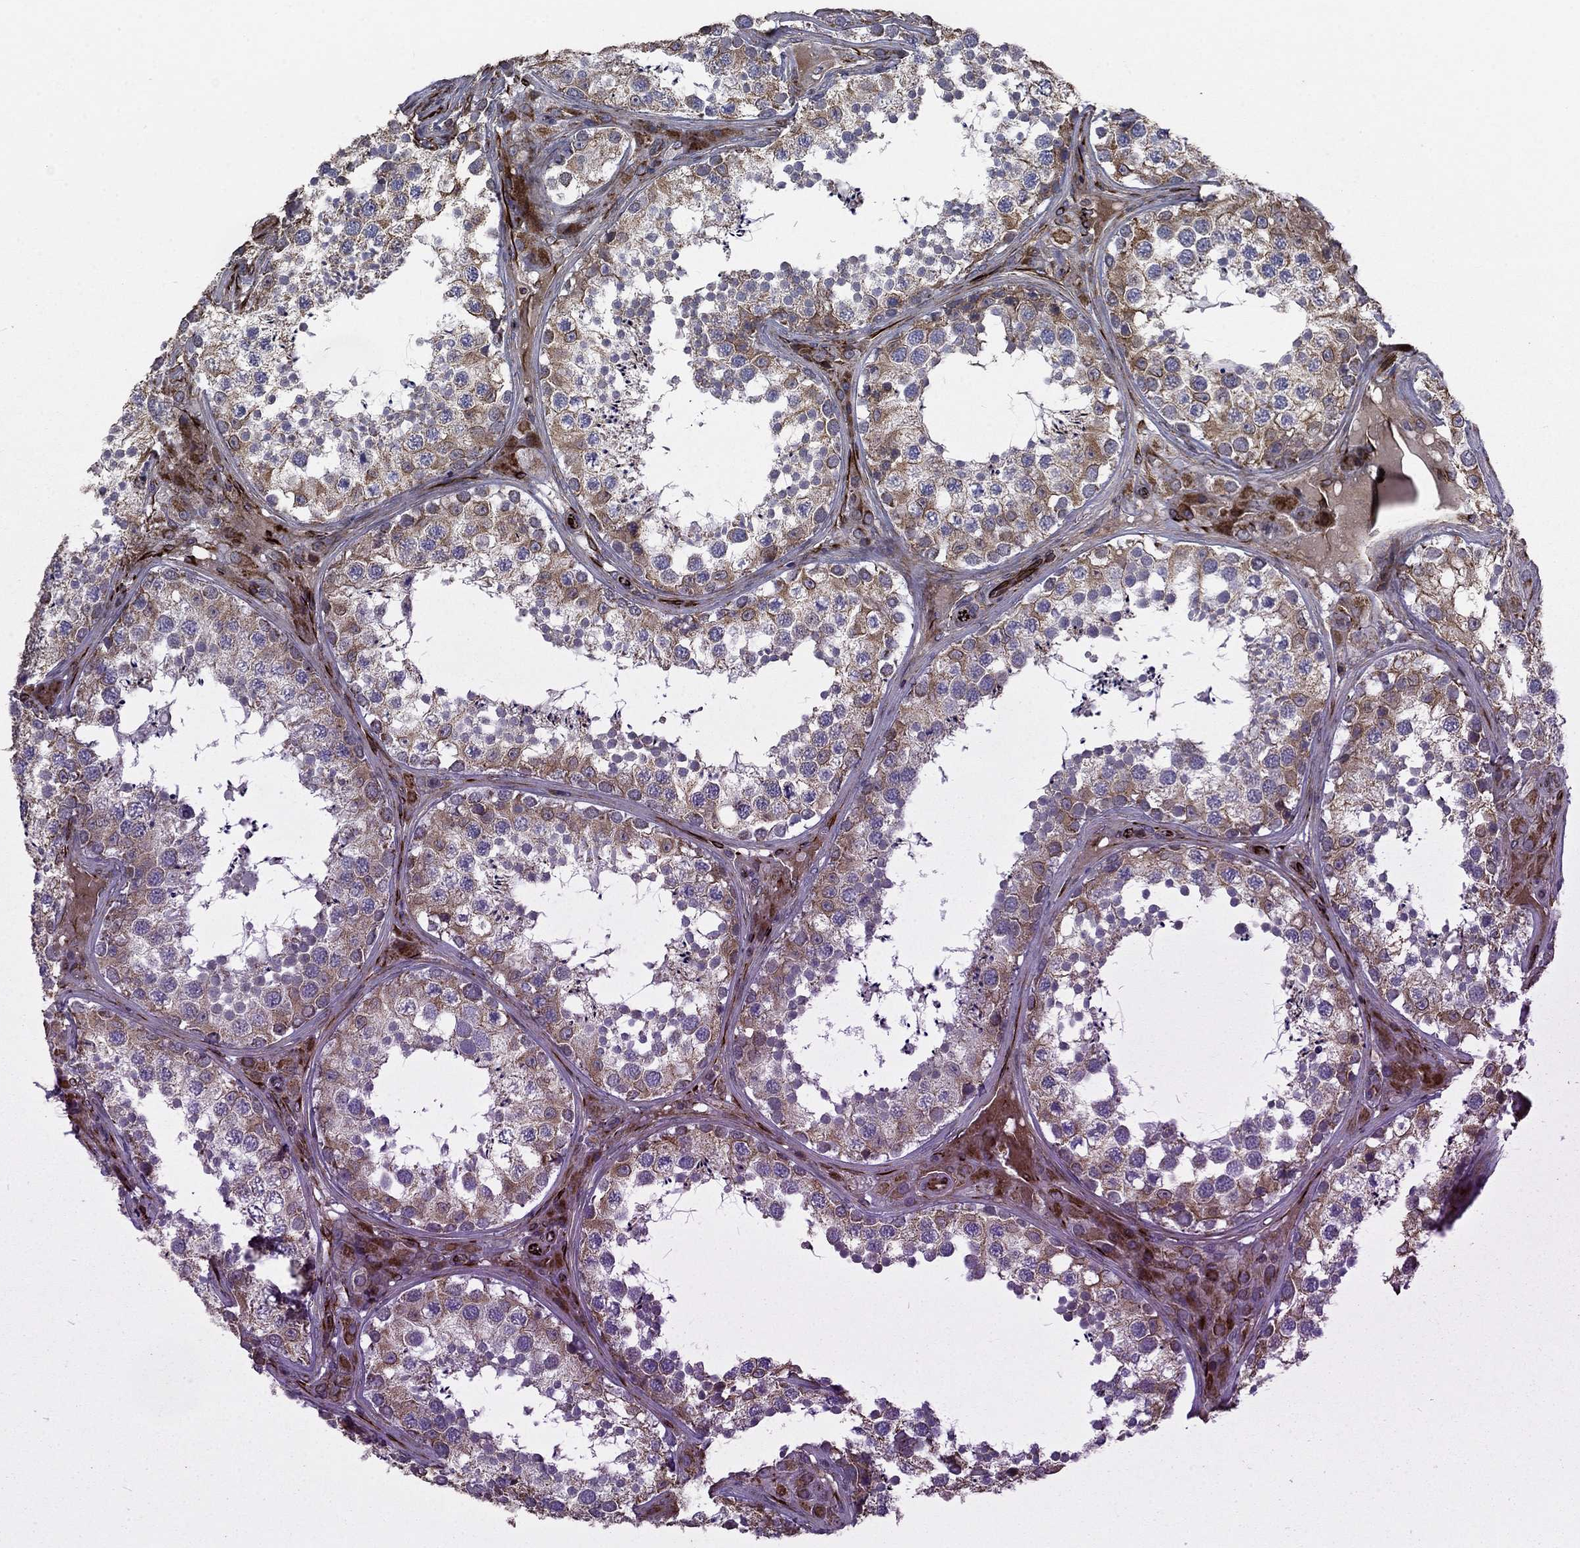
{"staining": {"intensity": "moderate", "quantity": "25%-75%", "location": "cytoplasmic/membranous"}, "tissue": "testis", "cell_type": "Cells in seminiferous ducts", "image_type": "normal", "snomed": [{"axis": "morphology", "description": "Normal tissue, NOS"}, {"axis": "topography", "description": "Testis"}], "caption": "This is a micrograph of immunohistochemistry (IHC) staining of benign testis, which shows moderate positivity in the cytoplasmic/membranous of cells in seminiferous ducts.", "gene": "NDUFC1", "patient": {"sex": "male", "age": 34}}